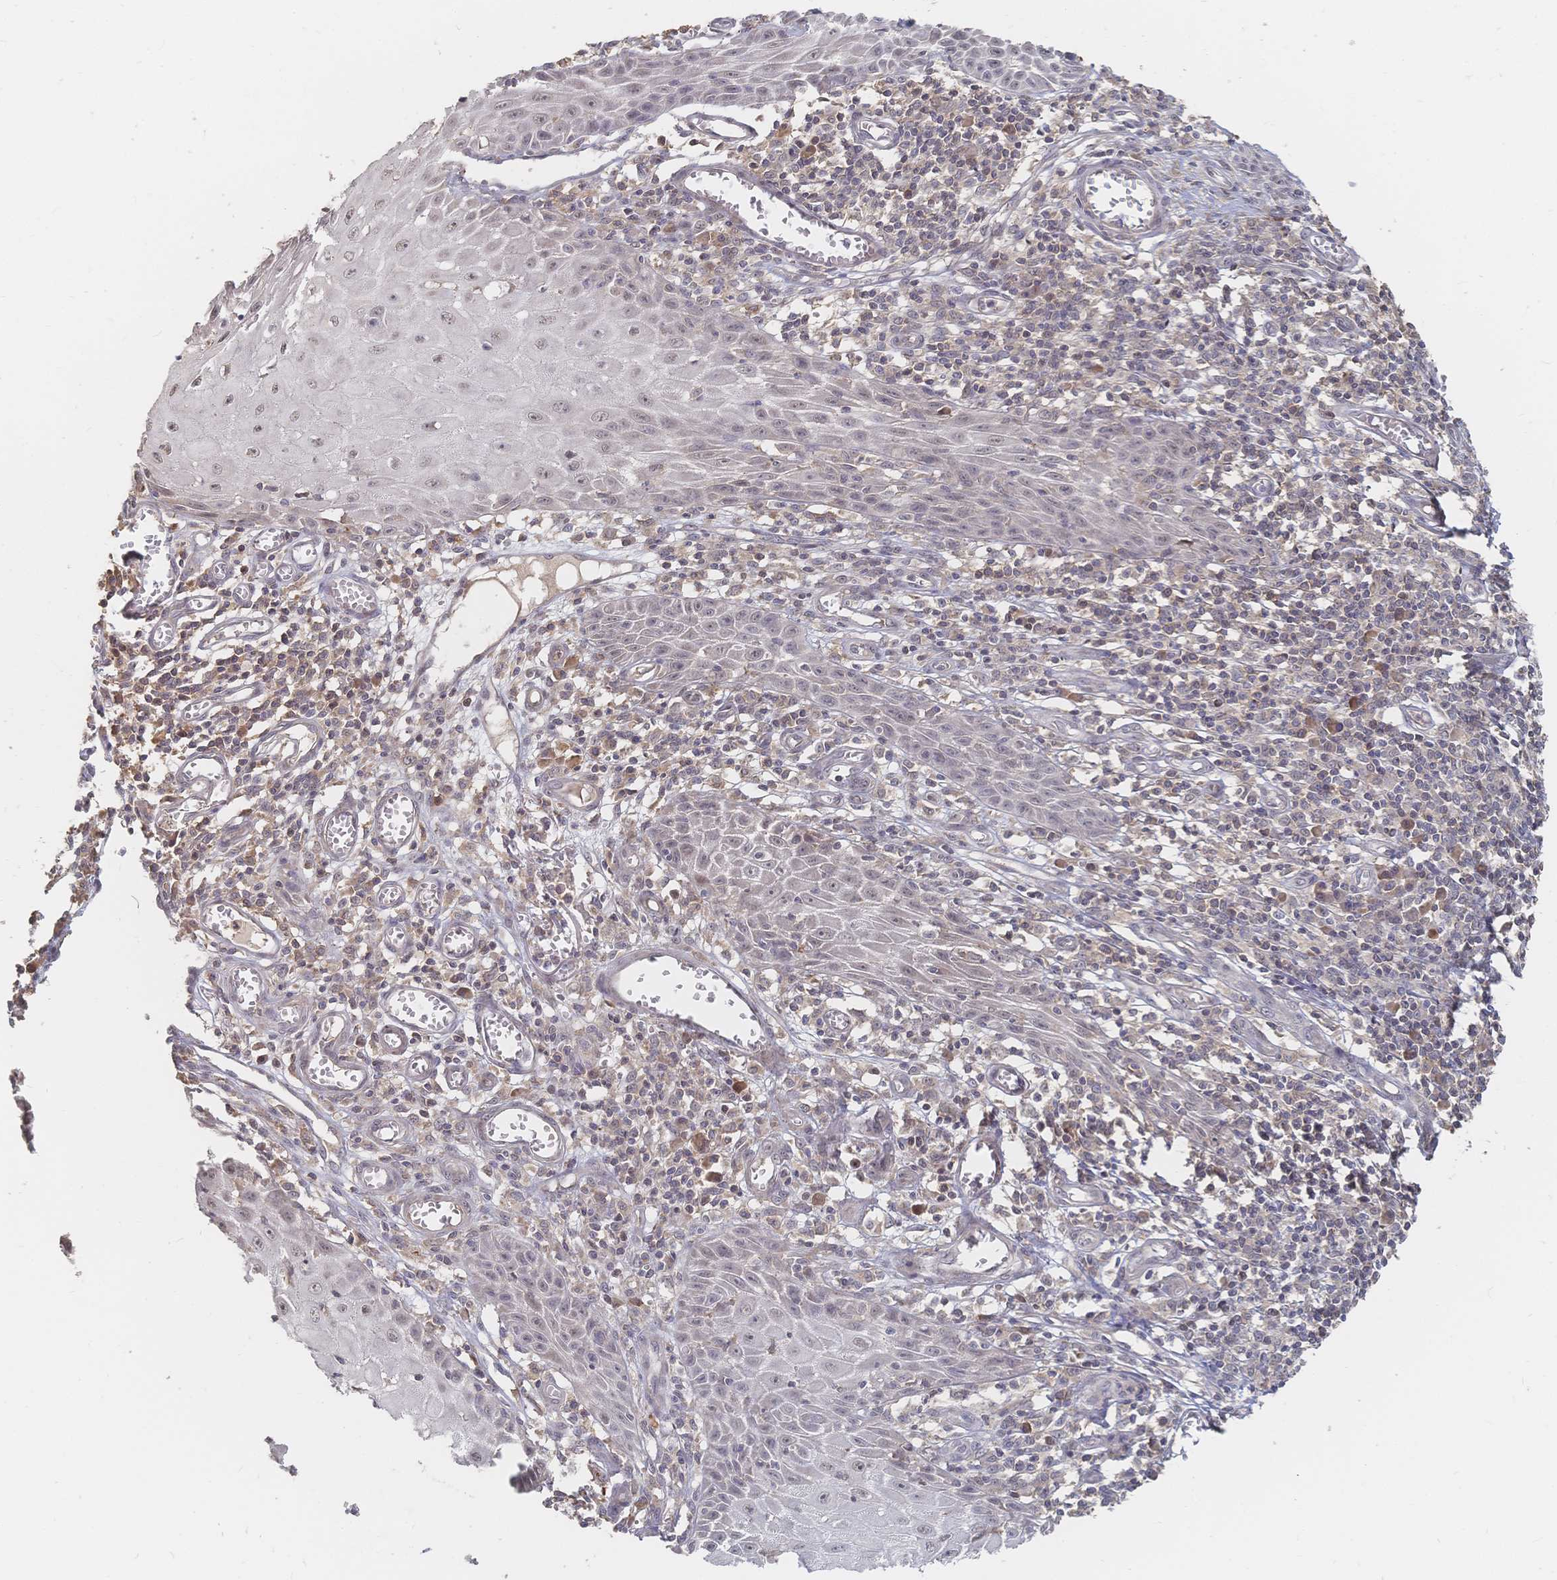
{"staining": {"intensity": "weak", "quantity": "<25%", "location": "nuclear"}, "tissue": "skin cancer", "cell_type": "Tumor cells", "image_type": "cancer", "snomed": [{"axis": "morphology", "description": "Squamous cell carcinoma, NOS"}, {"axis": "topography", "description": "Skin"}], "caption": "Immunohistochemistry photomicrograph of neoplastic tissue: skin cancer stained with DAB exhibits no significant protein staining in tumor cells.", "gene": "LRP5", "patient": {"sex": "female", "age": 73}}